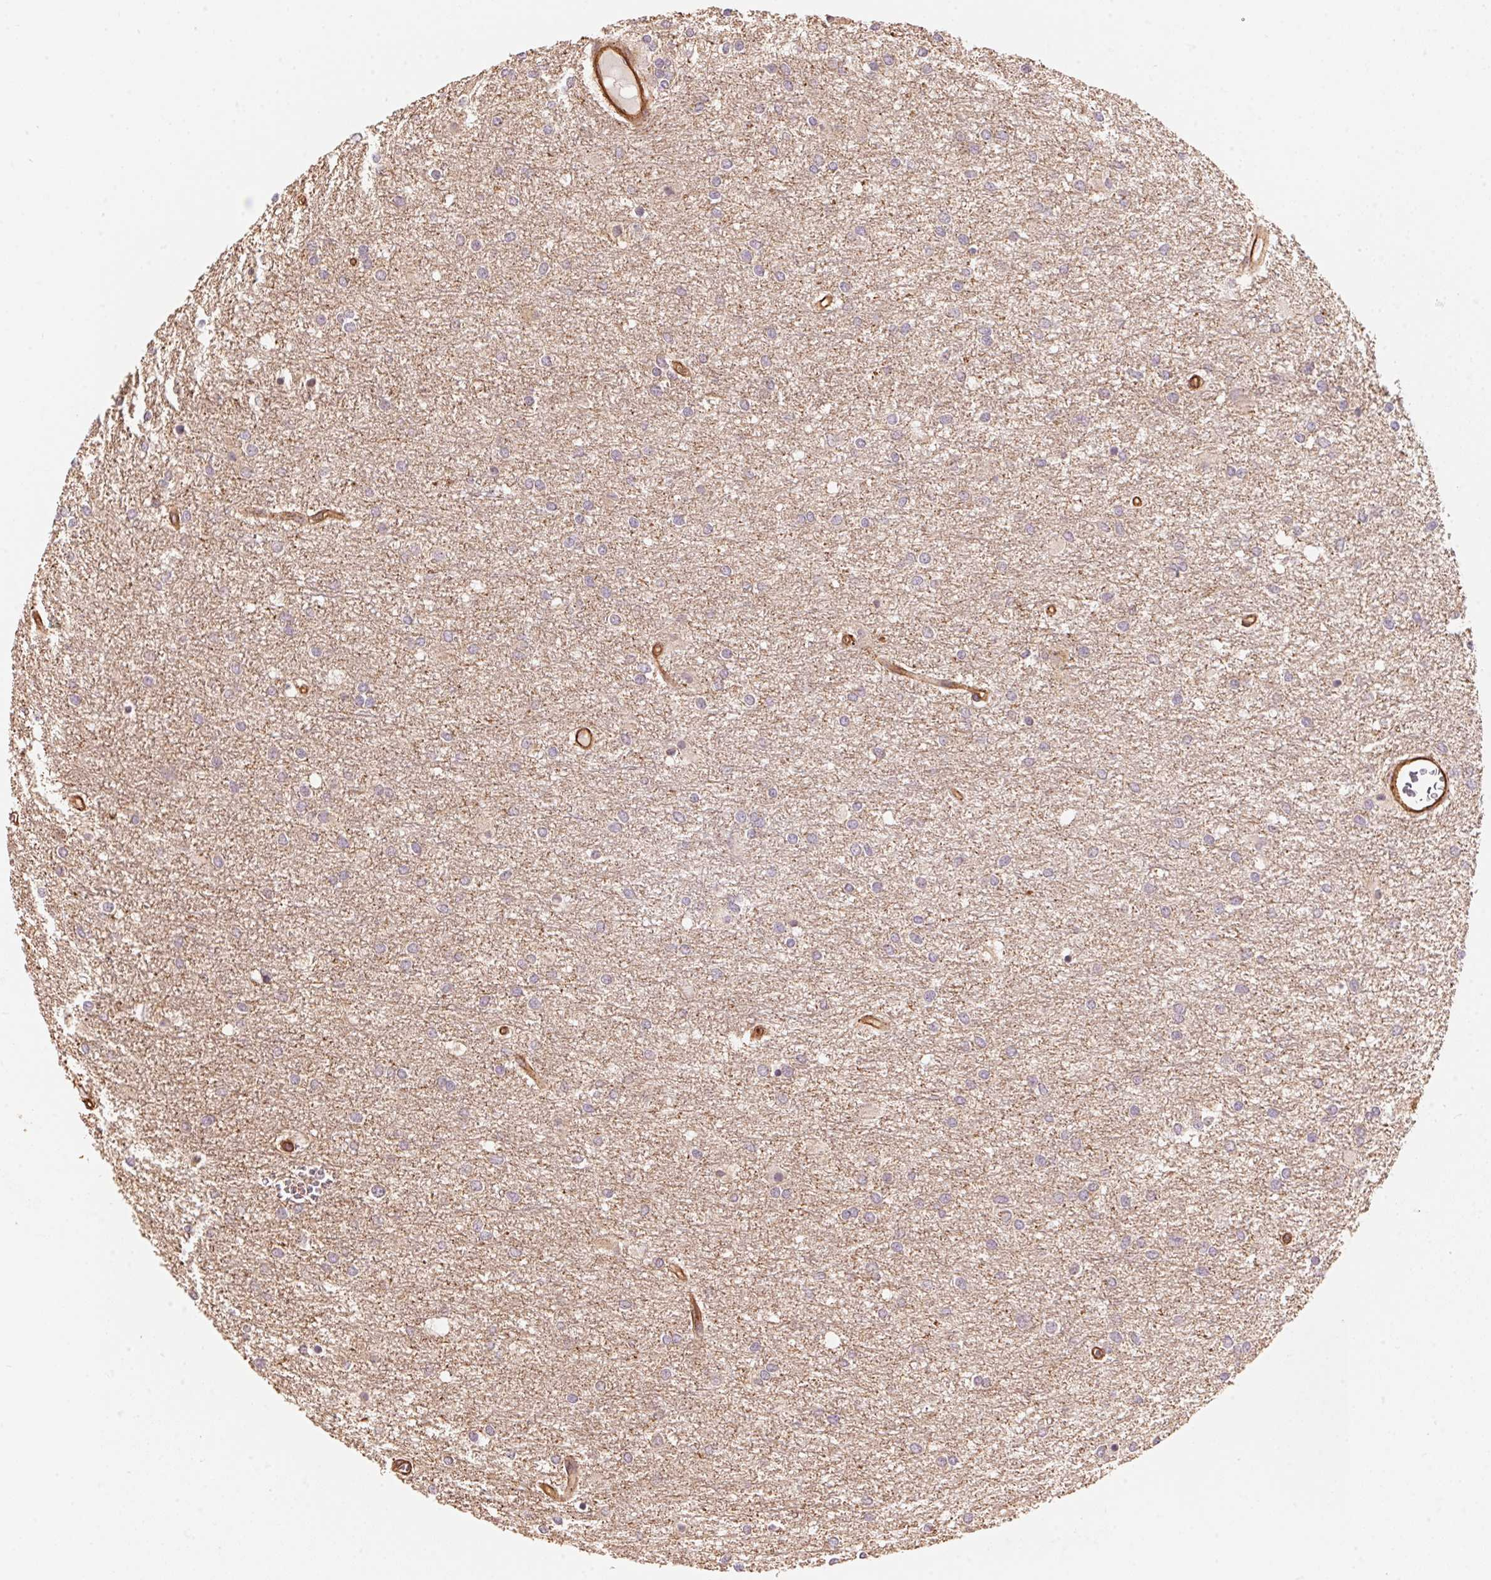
{"staining": {"intensity": "negative", "quantity": "none", "location": "none"}, "tissue": "glioma", "cell_type": "Tumor cells", "image_type": "cancer", "snomed": [{"axis": "morphology", "description": "Glioma, malignant, High grade"}, {"axis": "topography", "description": "Brain"}], "caption": "DAB (3,3'-diaminobenzidine) immunohistochemical staining of human high-grade glioma (malignant) exhibits no significant positivity in tumor cells. (Stains: DAB (3,3'-diaminobenzidine) immunohistochemistry with hematoxylin counter stain, Microscopy: brightfield microscopy at high magnification).", "gene": "FRAS1", "patient": {"sex": "female", "age": 61}}